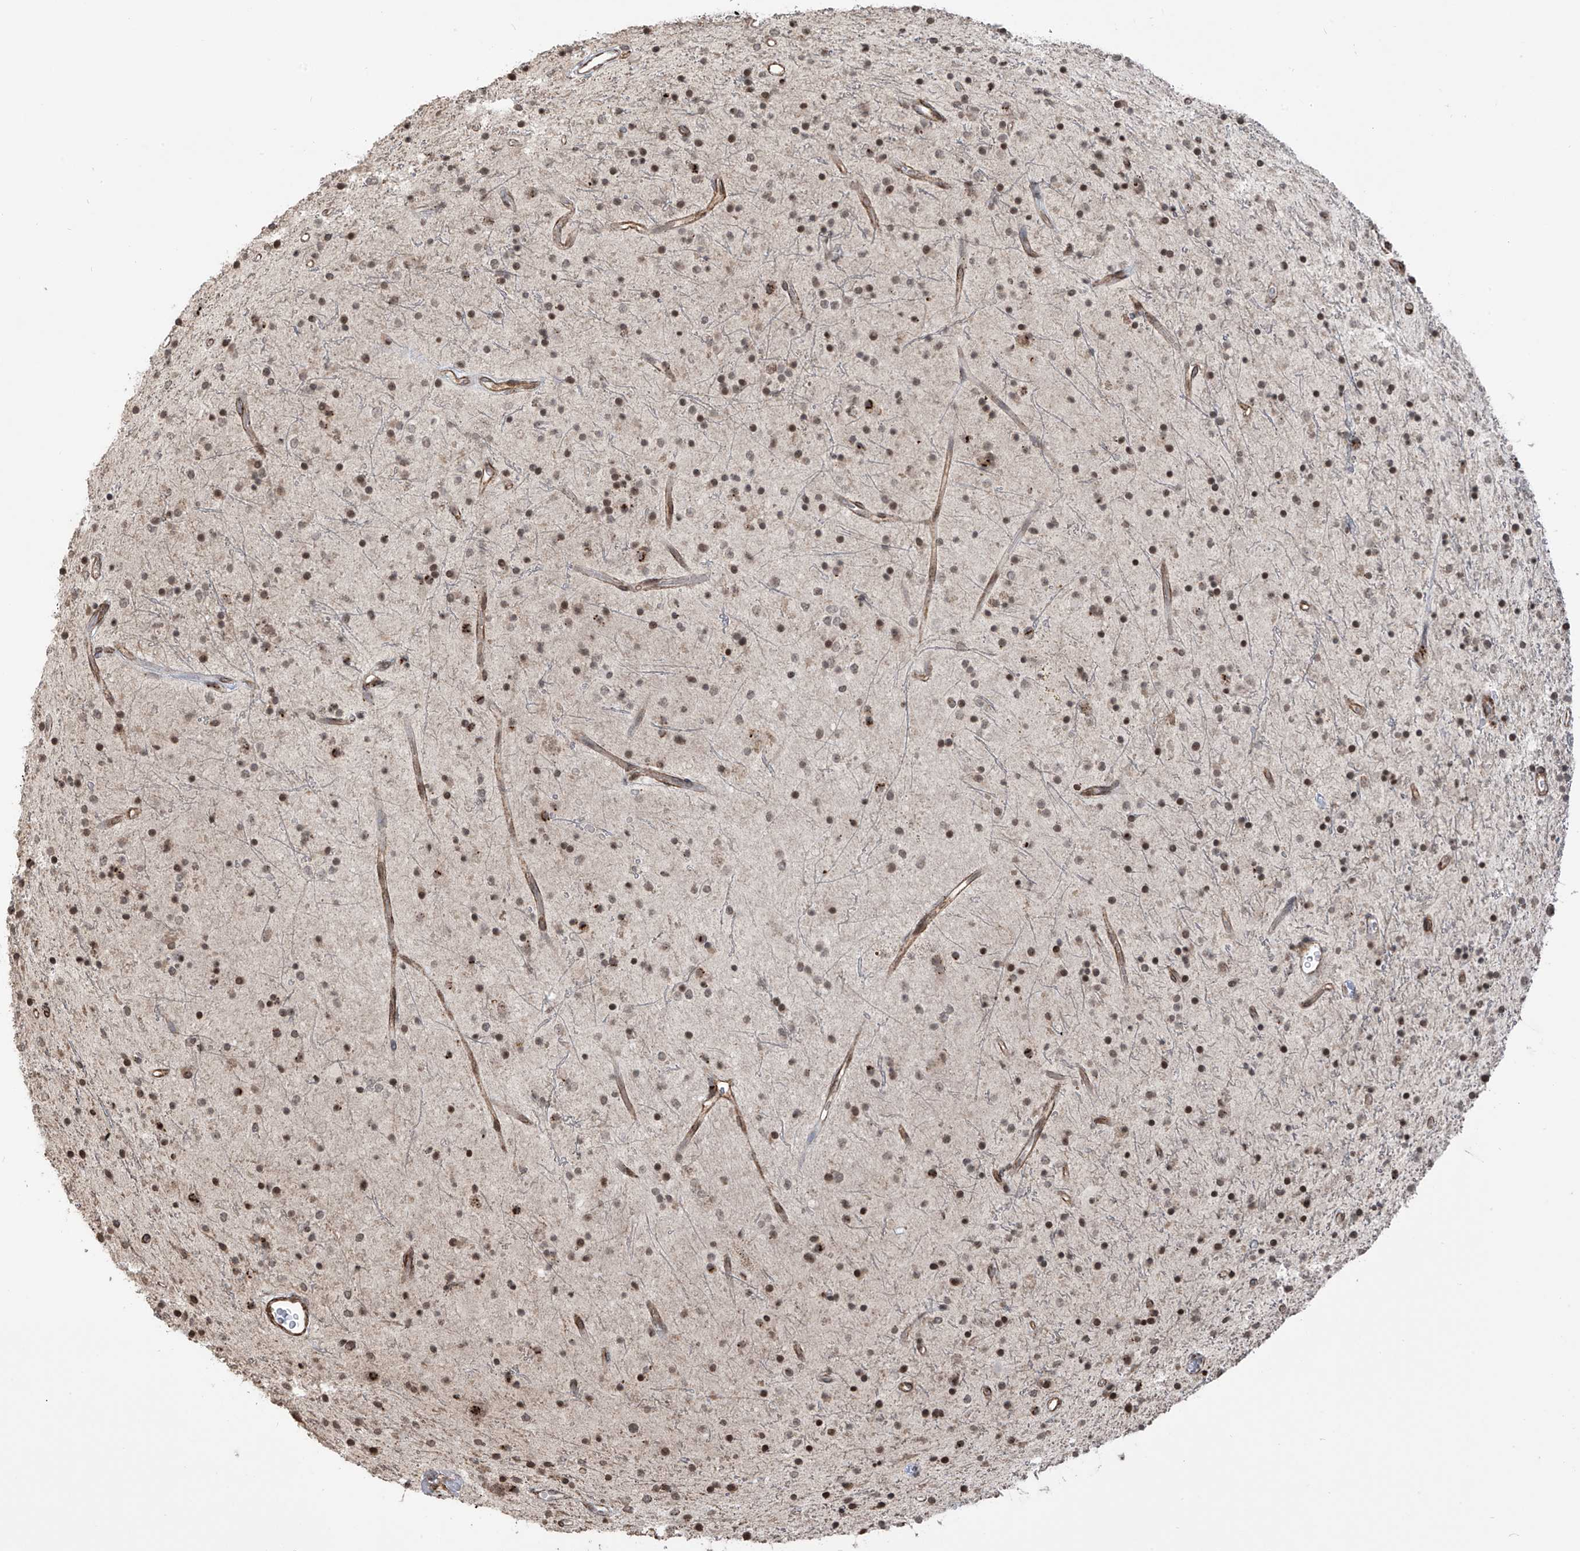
{"staining": {"intensity": "moderate", "quantity": ">75%", "location": "nuclear"}, "tissue": "glioma", "cell_type": "Tumor cells", "image_type": "cancer", "snomed": [{"axis": "morphology", "description": "Glioma, malignant, High grade"}, {"axis": "topography", "description": "Brain"}], "caption": "The immunohistochemical stain highlights moderate nuclear expression in tumor cells of malignant high-grade glioma tissue.", "gene": "METAP1D", "patient": {"sex": "male", "age": 34}}